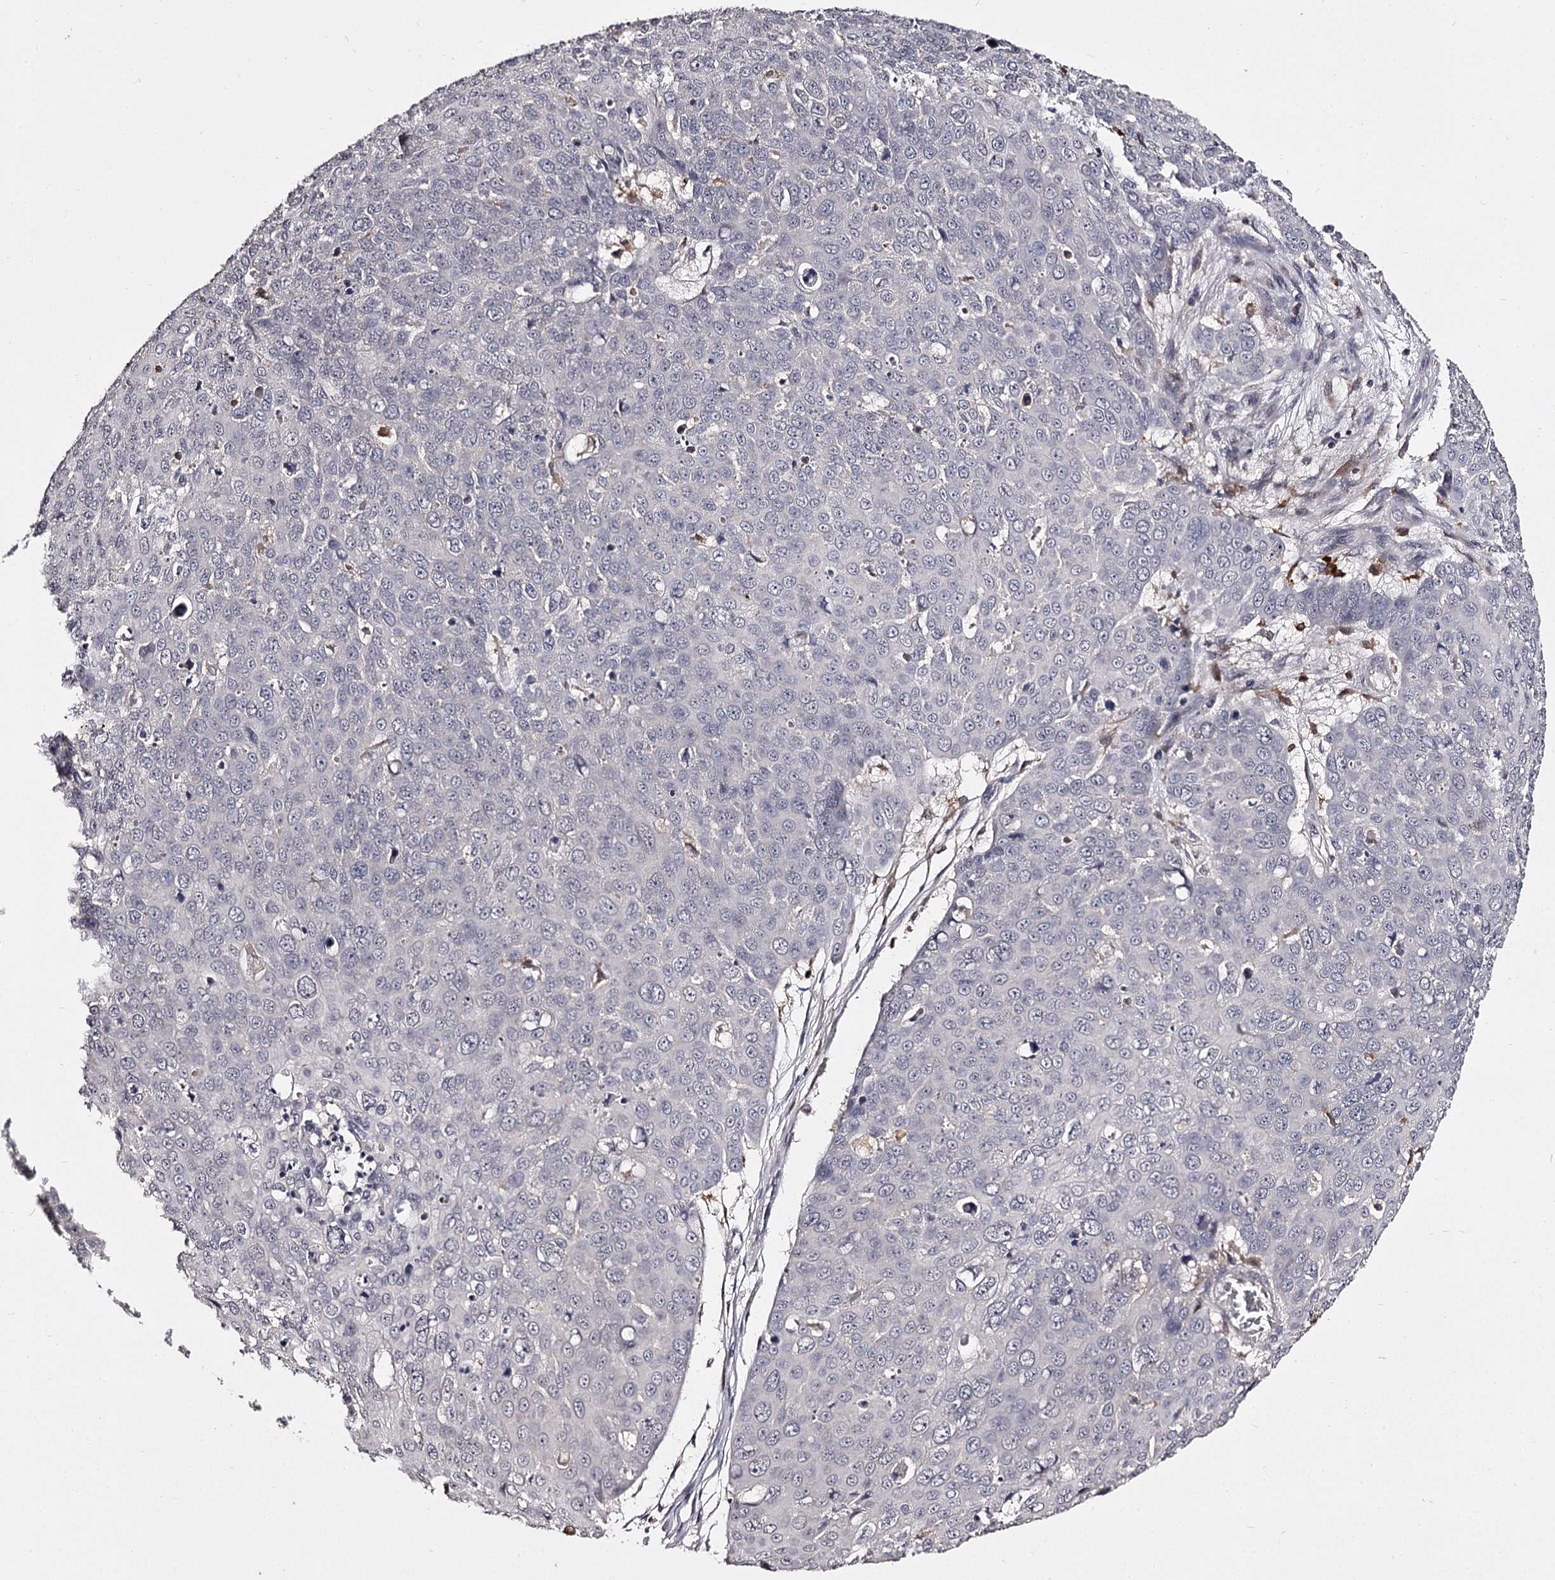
{"staining": {"intensity": "negative", "quantity": "none", "location": "none"}, "tissue": "skin cancer", "cell_type": "Tumor cells", "image_type": "cancer", "snomed": [{"axis": "morphology", "description": "Squamous cell carcinoma, NOS"}, {"axis": "topography", "description": "Skin"}], "caption": "This micrograph is of squamous cell carcinoma (skin) stained with immunohistochemistry to label a protein in brown with the nuclei are counter-stained blue. There is no staining in tumor cells.", "gene": "SLC32A1", "patient": {"sex": "male", "age": 71}}